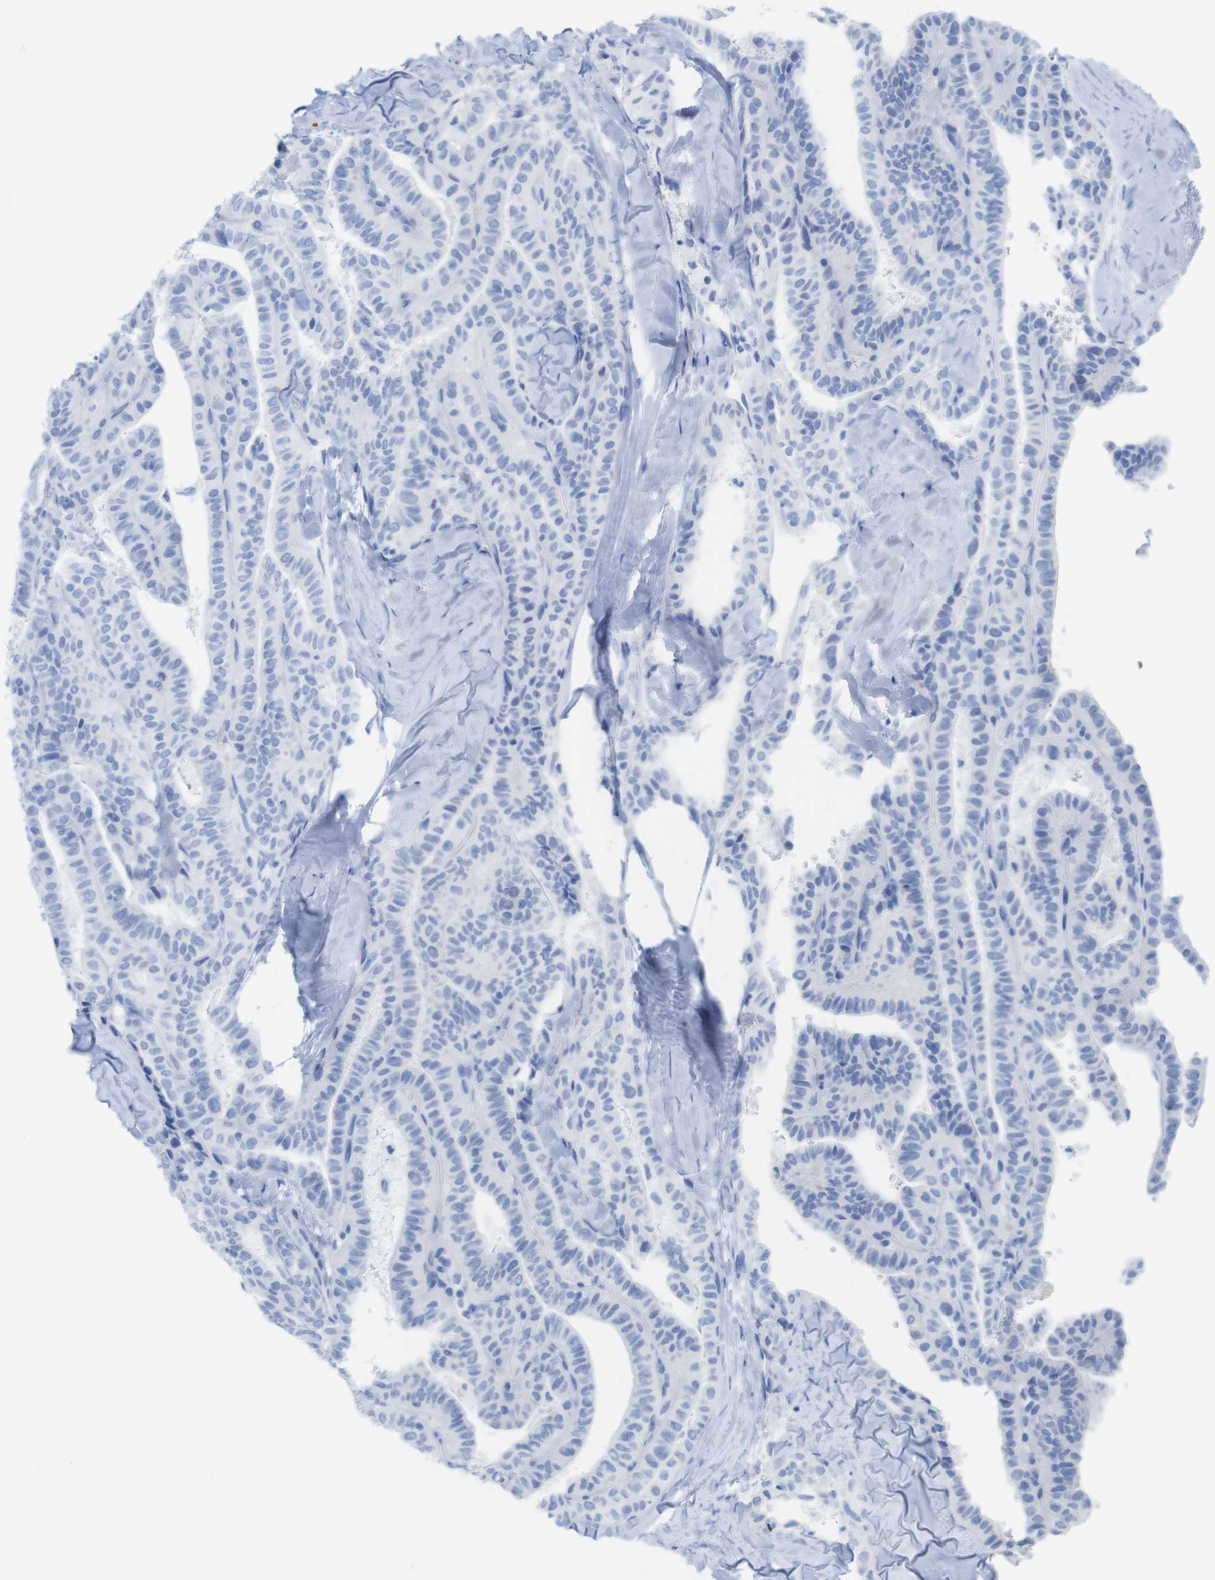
{"staining": {"intensity": "negative", "quantity": "none", "location": "none"}, "tissue": "thyroid cancer", "cell_type": "Tumor cells", "image_type": "cancer", "snomed": [{"axis": "morphology", "description": "Papillary adenocarcinoma, NOS"}, {"axis": "topography", "description": "Thyroid gland"}], "caption": "The histopathology image displays no staining of tumor cells in thyroid cancer (papillary adenocarcinoma).", "gene": "MYH7", "patient": {"sex": "male", "age": 77}}